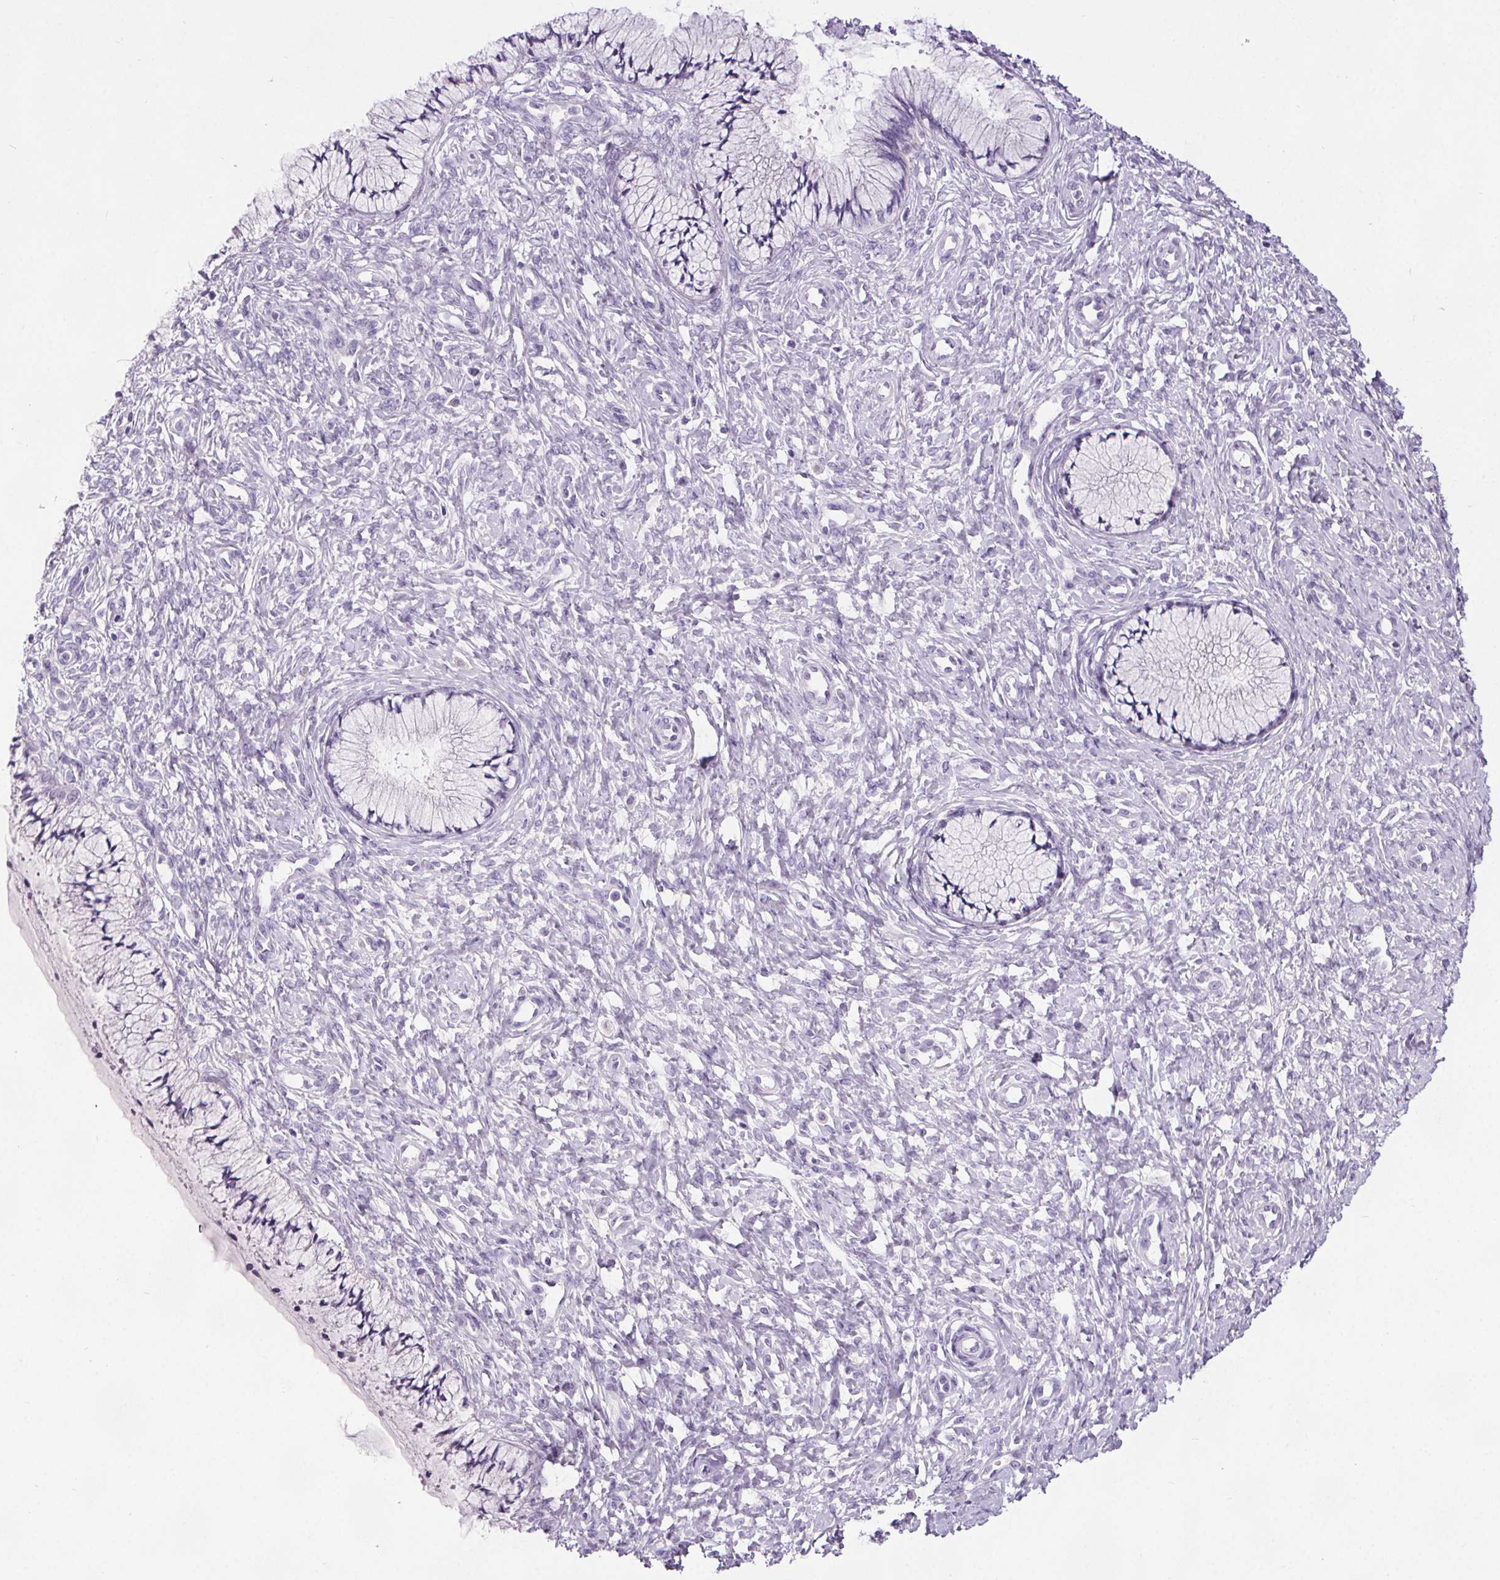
{"staining": {"intensity": "negative", "quantity": "none", "location": "none"}, "tissue": "cervix", "cell_type": "Glandular cells", "image_type": "normal", "snomed": [{"axis": "morphology", "description": "Normal tissue, NOS"}, {"axis": "topography", "description": "Cervix"}], "caption": "DAB immunohistochemical staining of unremarkable human cervix reveals no significant staining in glandular cells. (DAB (3,3'-diaminobenzidine) immunohistochemistry, high magnification).", "gene": "ELAVL2", "patient": {"sex": "female", "age": 37}}